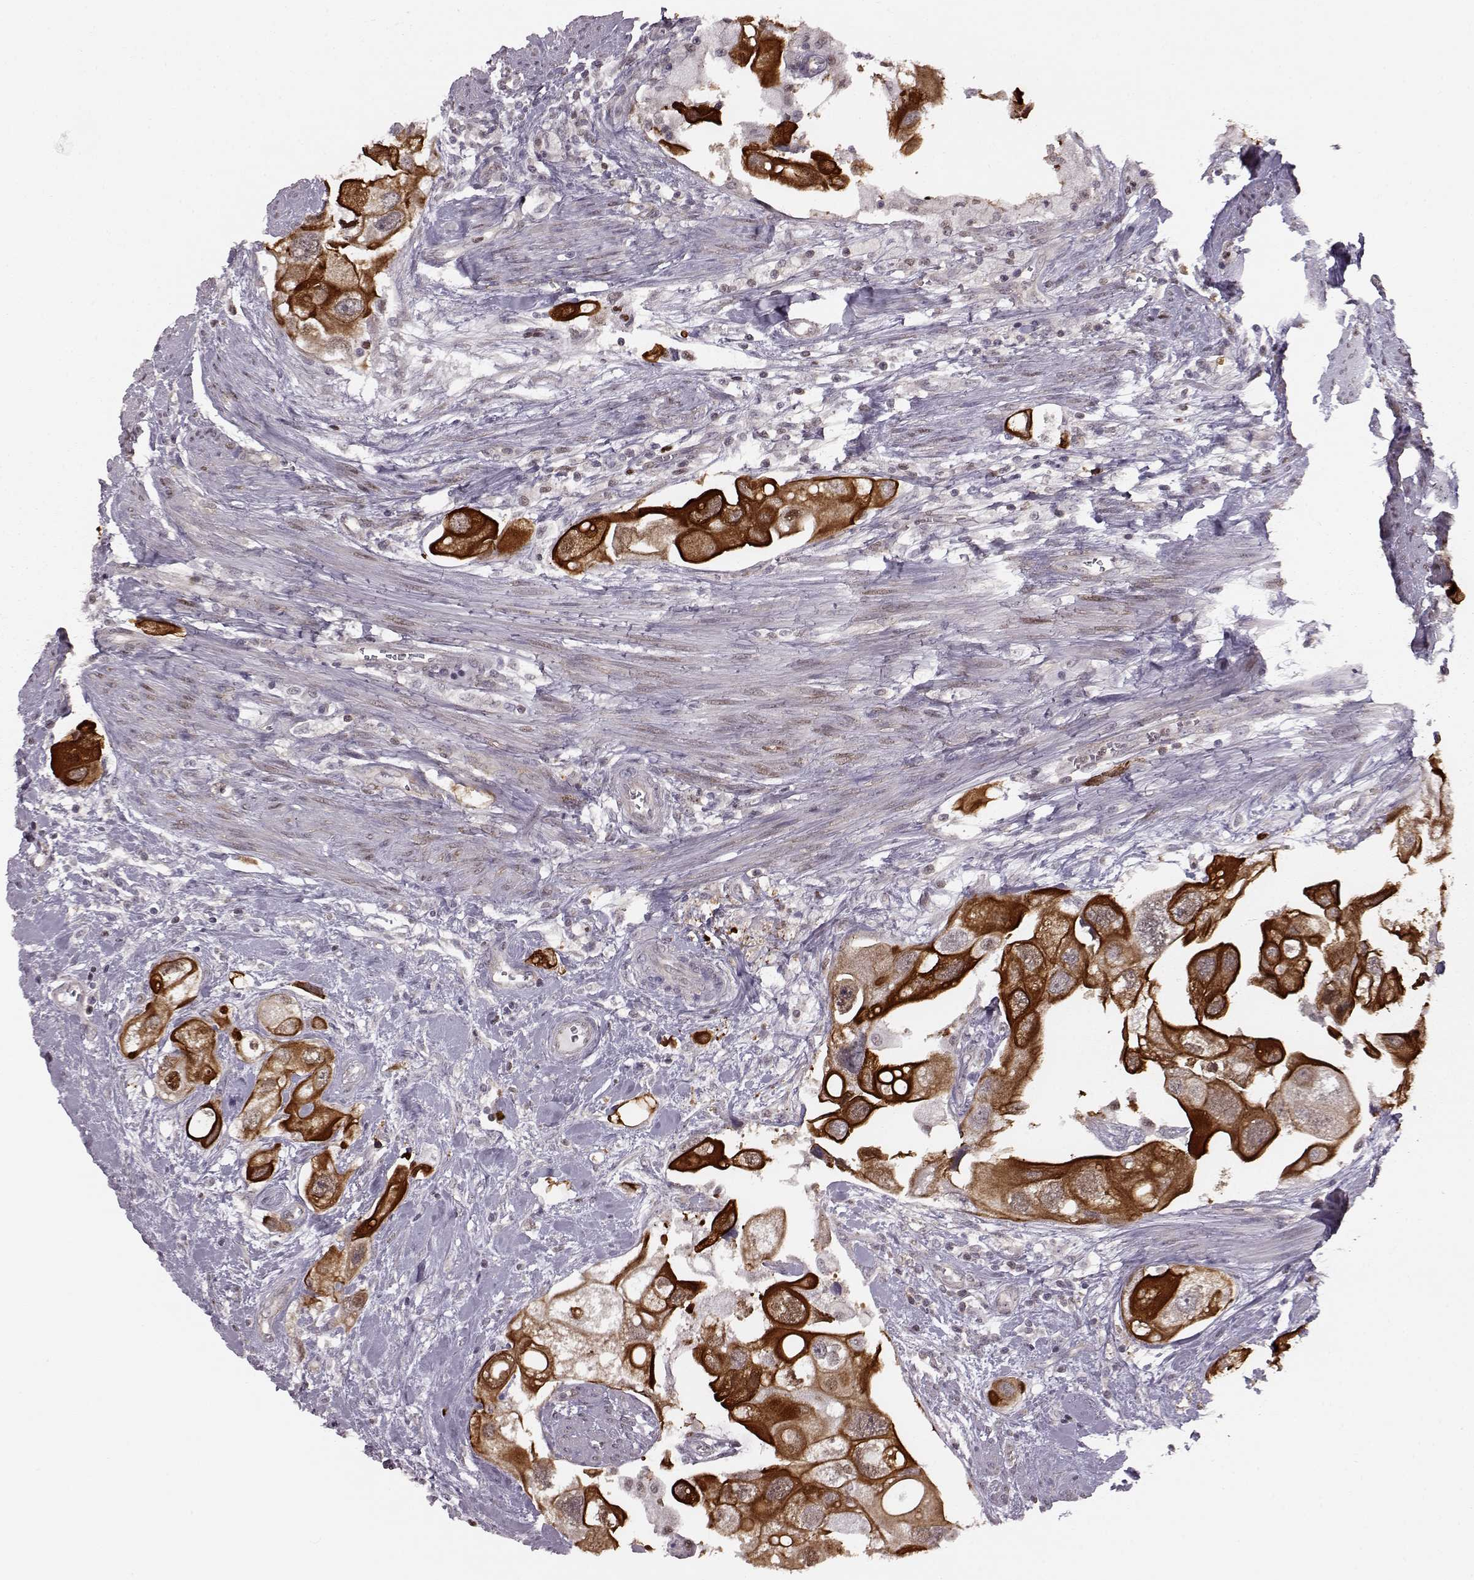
{"staining": {"intensity": "strong", "quantity": "25%-75%", "location": "cytoplasmic/membranous"}, "tissue": "urothelial cancer", "cell_type": "Tumor cells", "image_type": "cancer", "snomed": [{"axis": "morphology", "description": "Urothelial carcinoma, High grade"}, {"axis": "topography", "description": "Urinary bladder"}], "caption": "An image of human high-grade urothelial carcinoma stained for a protein displays strong cytoplasmic/membranous brown staining in tumor cells. (brown staining indicates protein expression, while blue staining denotes nuclei).", "gene": "KLF6", "patient": {"sex": "male", "age": 59}}